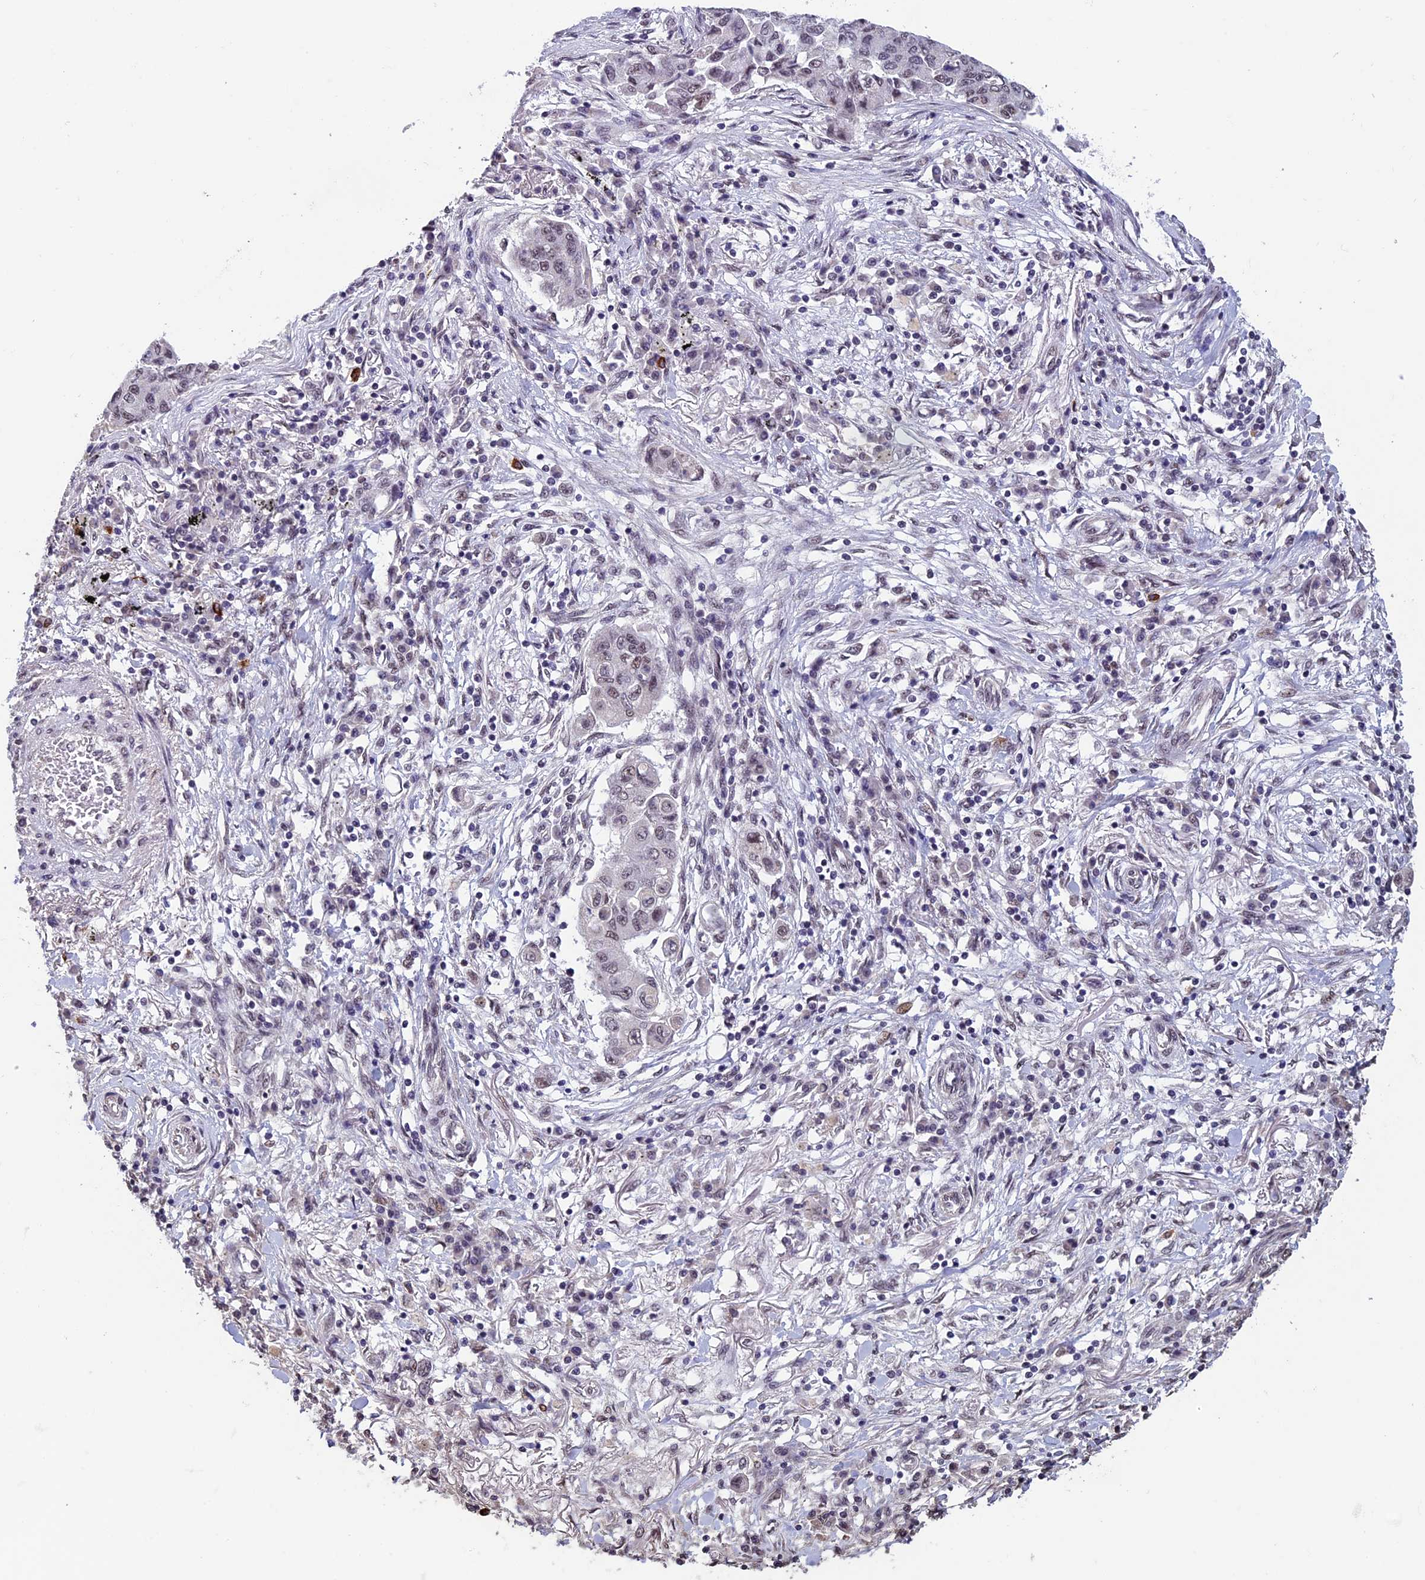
{"staining": {"intensity": "weak", "quantity": "<25%", "location": "nuclear"}, "tissue": "lung cancer", "cell_type": "Tumor cells", "image_type": "cancer", "snomed": [{"axis": "morphology", "description": "Squamous cell carcinoma, NOS"}, {"axis": "topography", "description": "Lung"}], "caption": "Immunohistochemical staining of human lung cancer demonstrates no significant positivity in tumor cells.", "gene": "RNF40", "patient": {"sex": "male", "age": 74}}